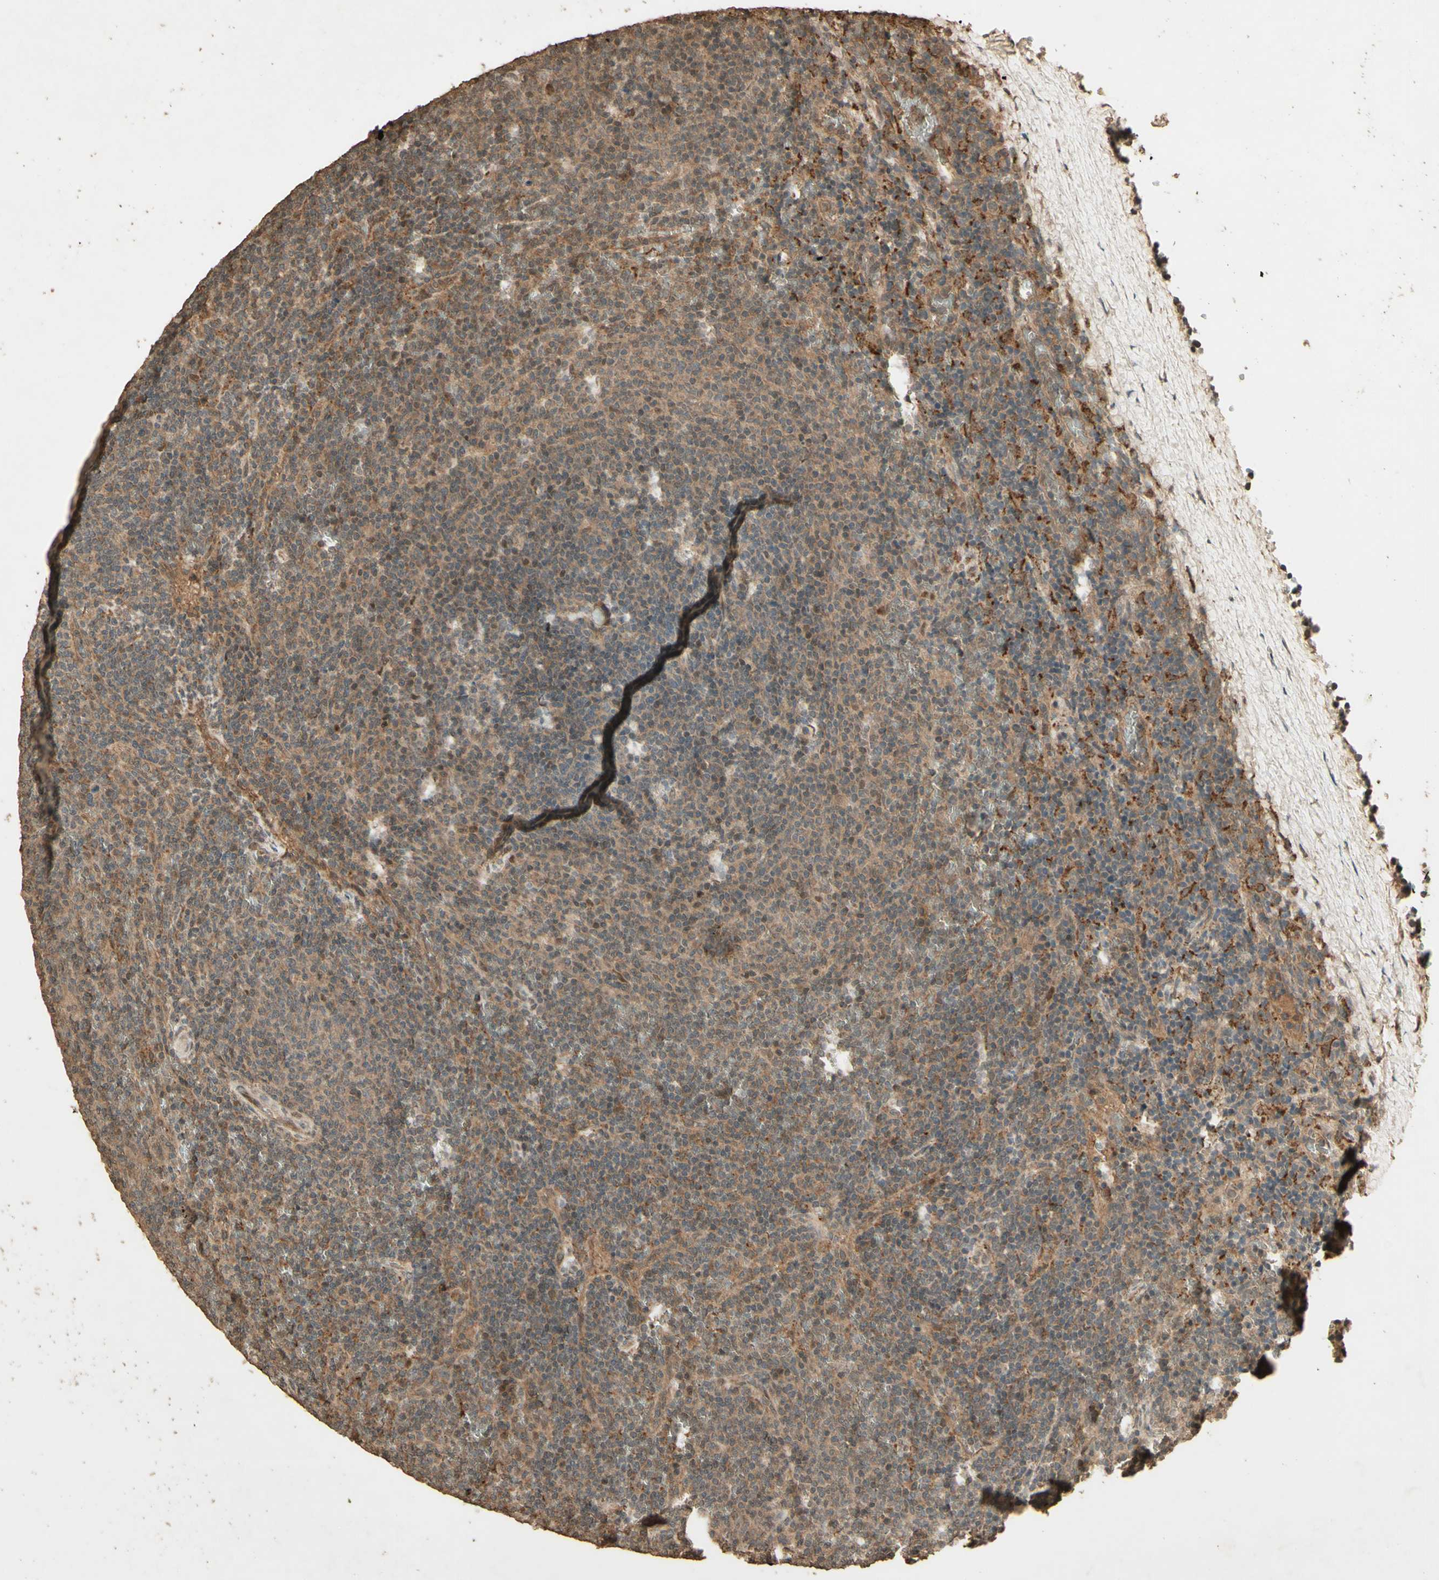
{"staining": {"intensity": "moderate", "quantity": ">75%", "location": "cytoplasmic/membranous"}, "tissue": "lymphoma", "cell_type": "Tumor cells", "image_type": "cancer", "snomed": [{"axis": "morphology", "description": "Malignant lymphoma, non-Hodgkin's type, Low grade"}, {"axis": "topography", "description": "Spleen"}], "caption": "The photomicrograph reveals a brown stain indicating the presence of a protein in the cytoplasmic/membranous of tumor cells in lymphoma. (DAB IHC, brown staining for protein, blue staining for nuclei).", "gene": "SMAD9", "patient": {"sex": "female", "age": 50}}